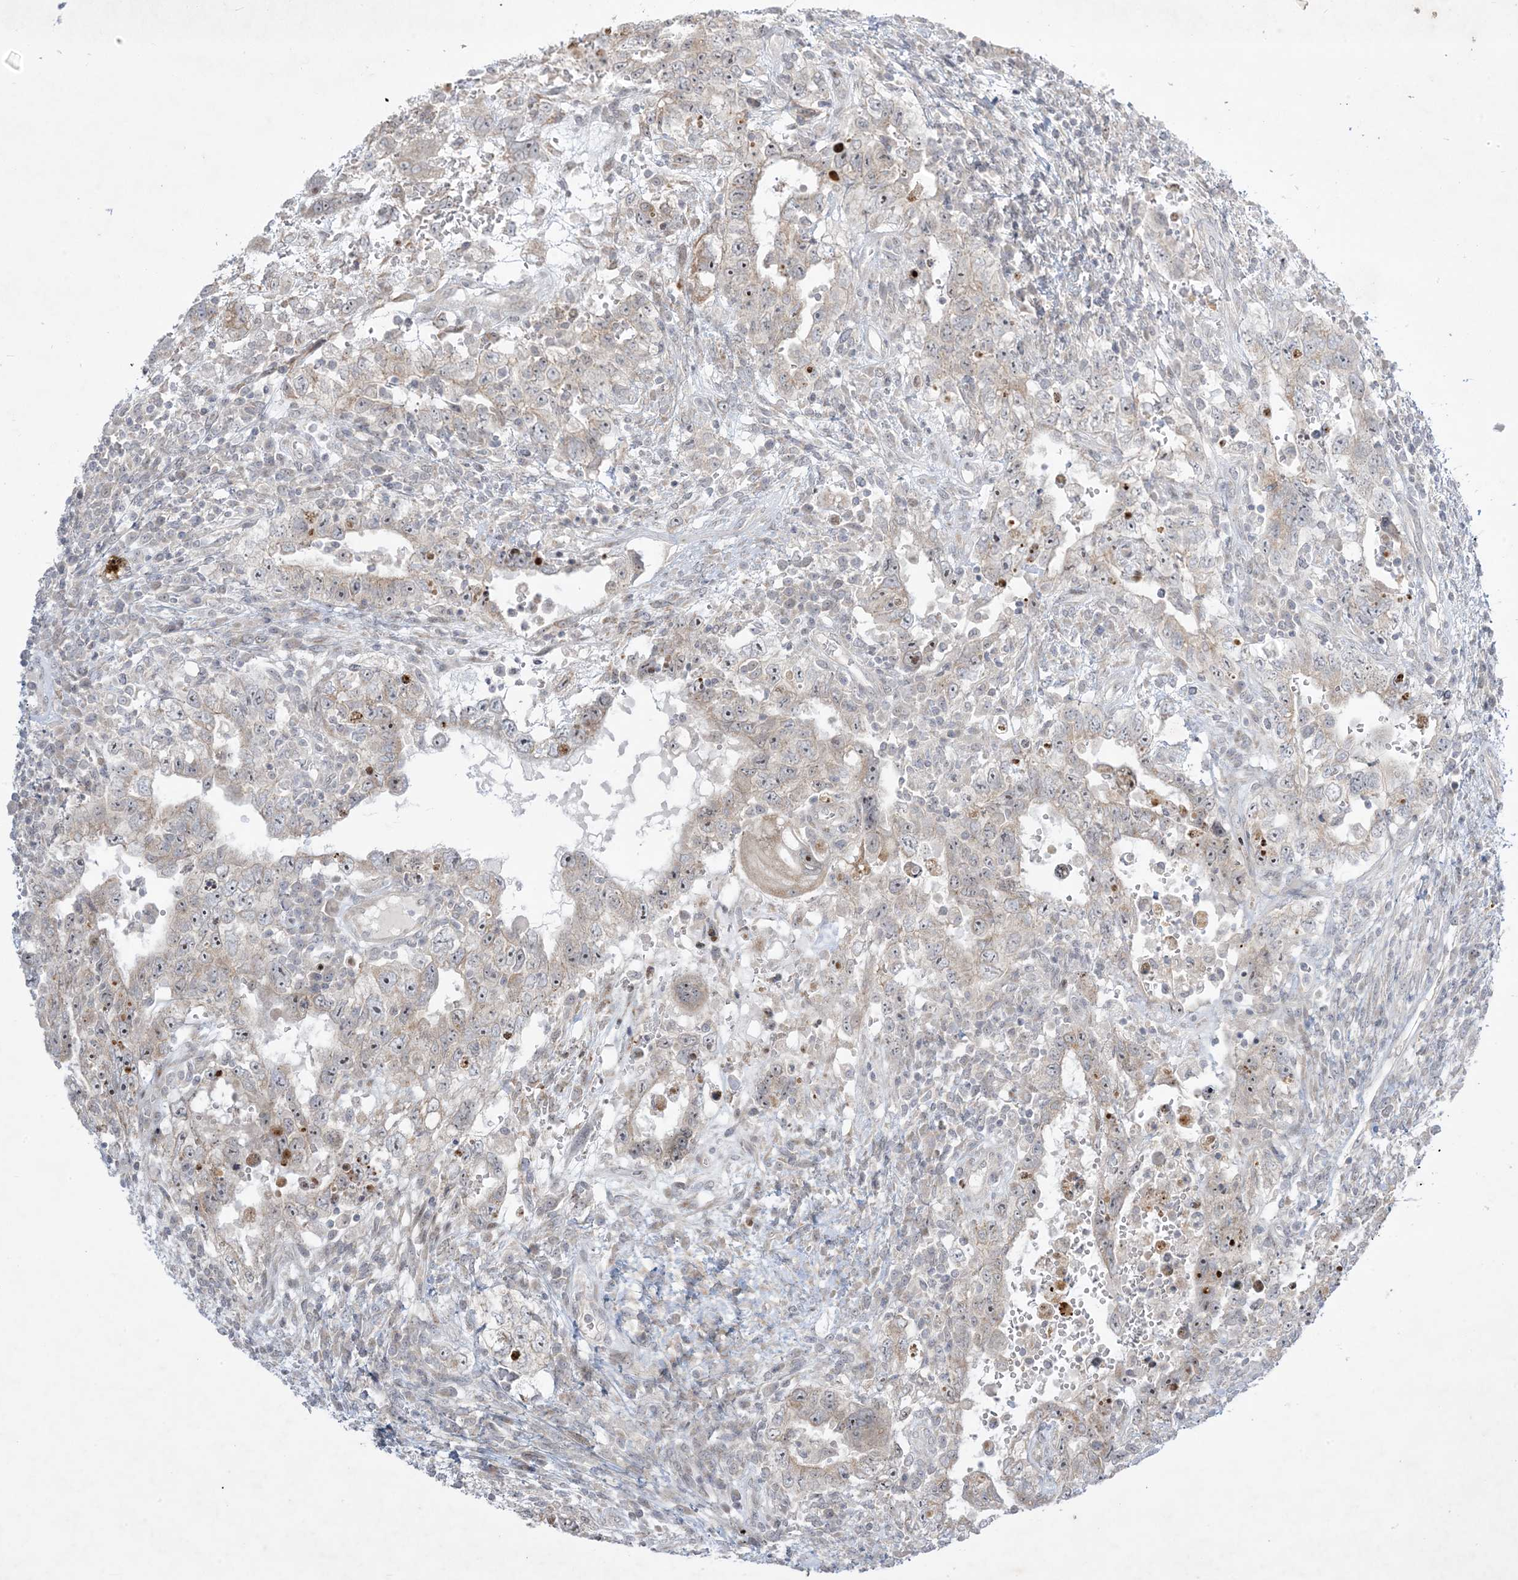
{"staining": {"intensity": "weak", "quantity": "<25%", "location": "cytoplasmic/membranous,nuclear"}, "tissue": "testis cancer", "cell_type": "Tumor cells", "image_type": "cancer", "snomed": [{"axis": "morphology", "description": "Carcinoma, Embryonal, NOS"}, {"axis": "topography", "description": "Testis"}], "caption": "A histopathology image of embryonal carcinoma (testis) stained for a protein shows no brown staining in tumor cells.", "gene": "SOGA3", "patient": {"sex": "male", "age": 26}}